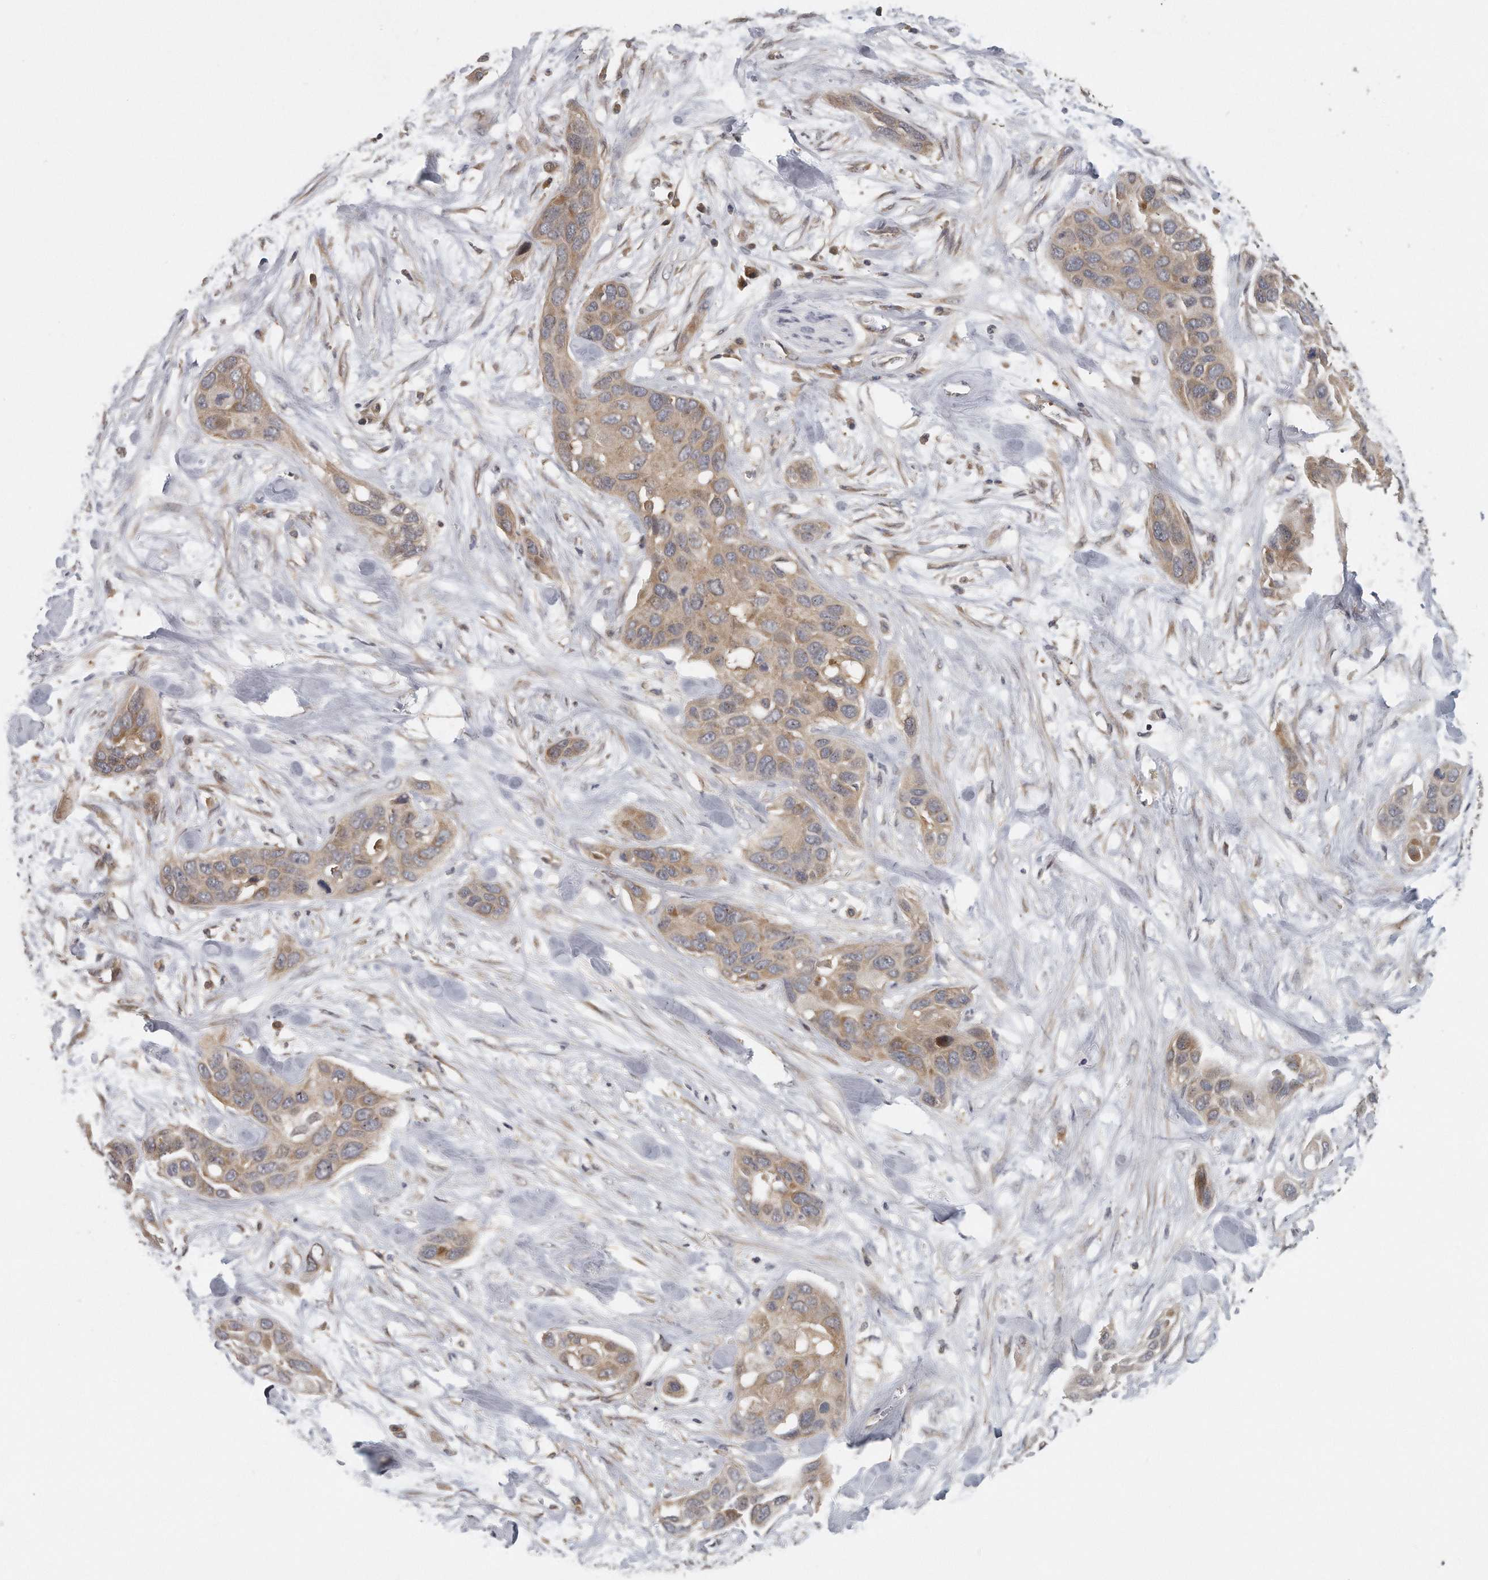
{"staining": {"intensity": "weak", "quantity": ">75%", "location": "cytoplasmic/membranous"}, "tissue": "pancreatic cancer", "cell_type": "Tumor cells", "image_type": "cancer", "snomed": [{"axis": "morphology", "description": "Adenocarcinoma, NOS"}, {"axis": "topography", "description": "Pancreas"}], "caption": "Tumor cells show low levels of weak cytoplasmic/membranous expression in about >75% of cells in pancreatic cancer (adenocarcinoma).", "gene": "EIF3I", "patient": {"sex": "female", "age": 60}}